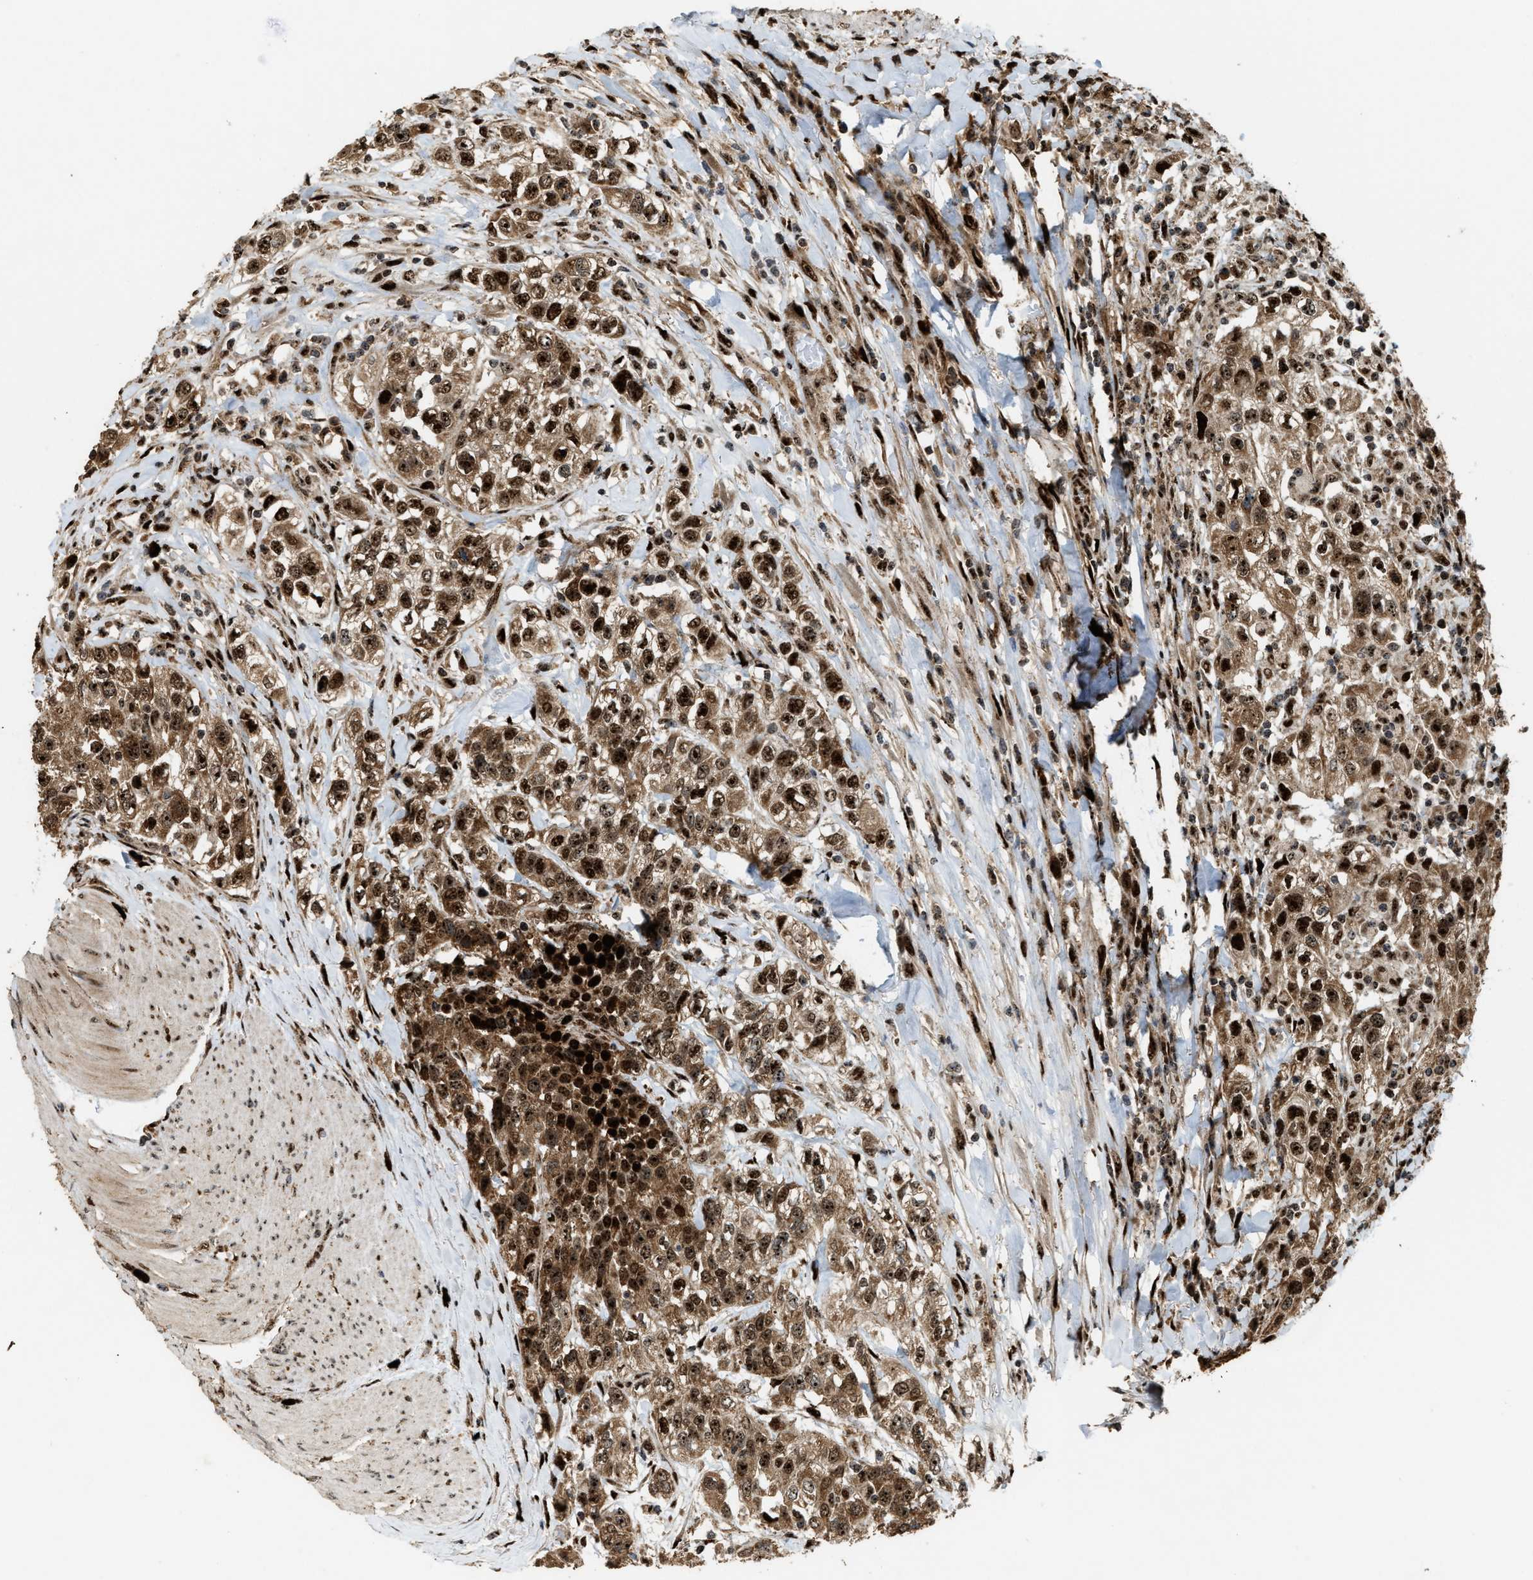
{"staining": {"intensity": "strong", "quantity": ">75%", "location": "cytoplasmic/membranous,nuclear"}, "tissue": "urothelial cancer", "cell_type": "Tumor cells", "image_type": "cancer", "snomed": [{"axis": "morphology", "description": "Urothelial carcinoma, High grade"}, {"axis": "topography", "description": "Urinary bladder"}], "caption": "Brown immunohistochemical staining in urothelial cancer reveals strong cytoplasmic/membranous and nuclear positivity in approximately >75% of tumor cells.", "gene": "ZNF687", "patient": {"sex": "female", "age": 80}}